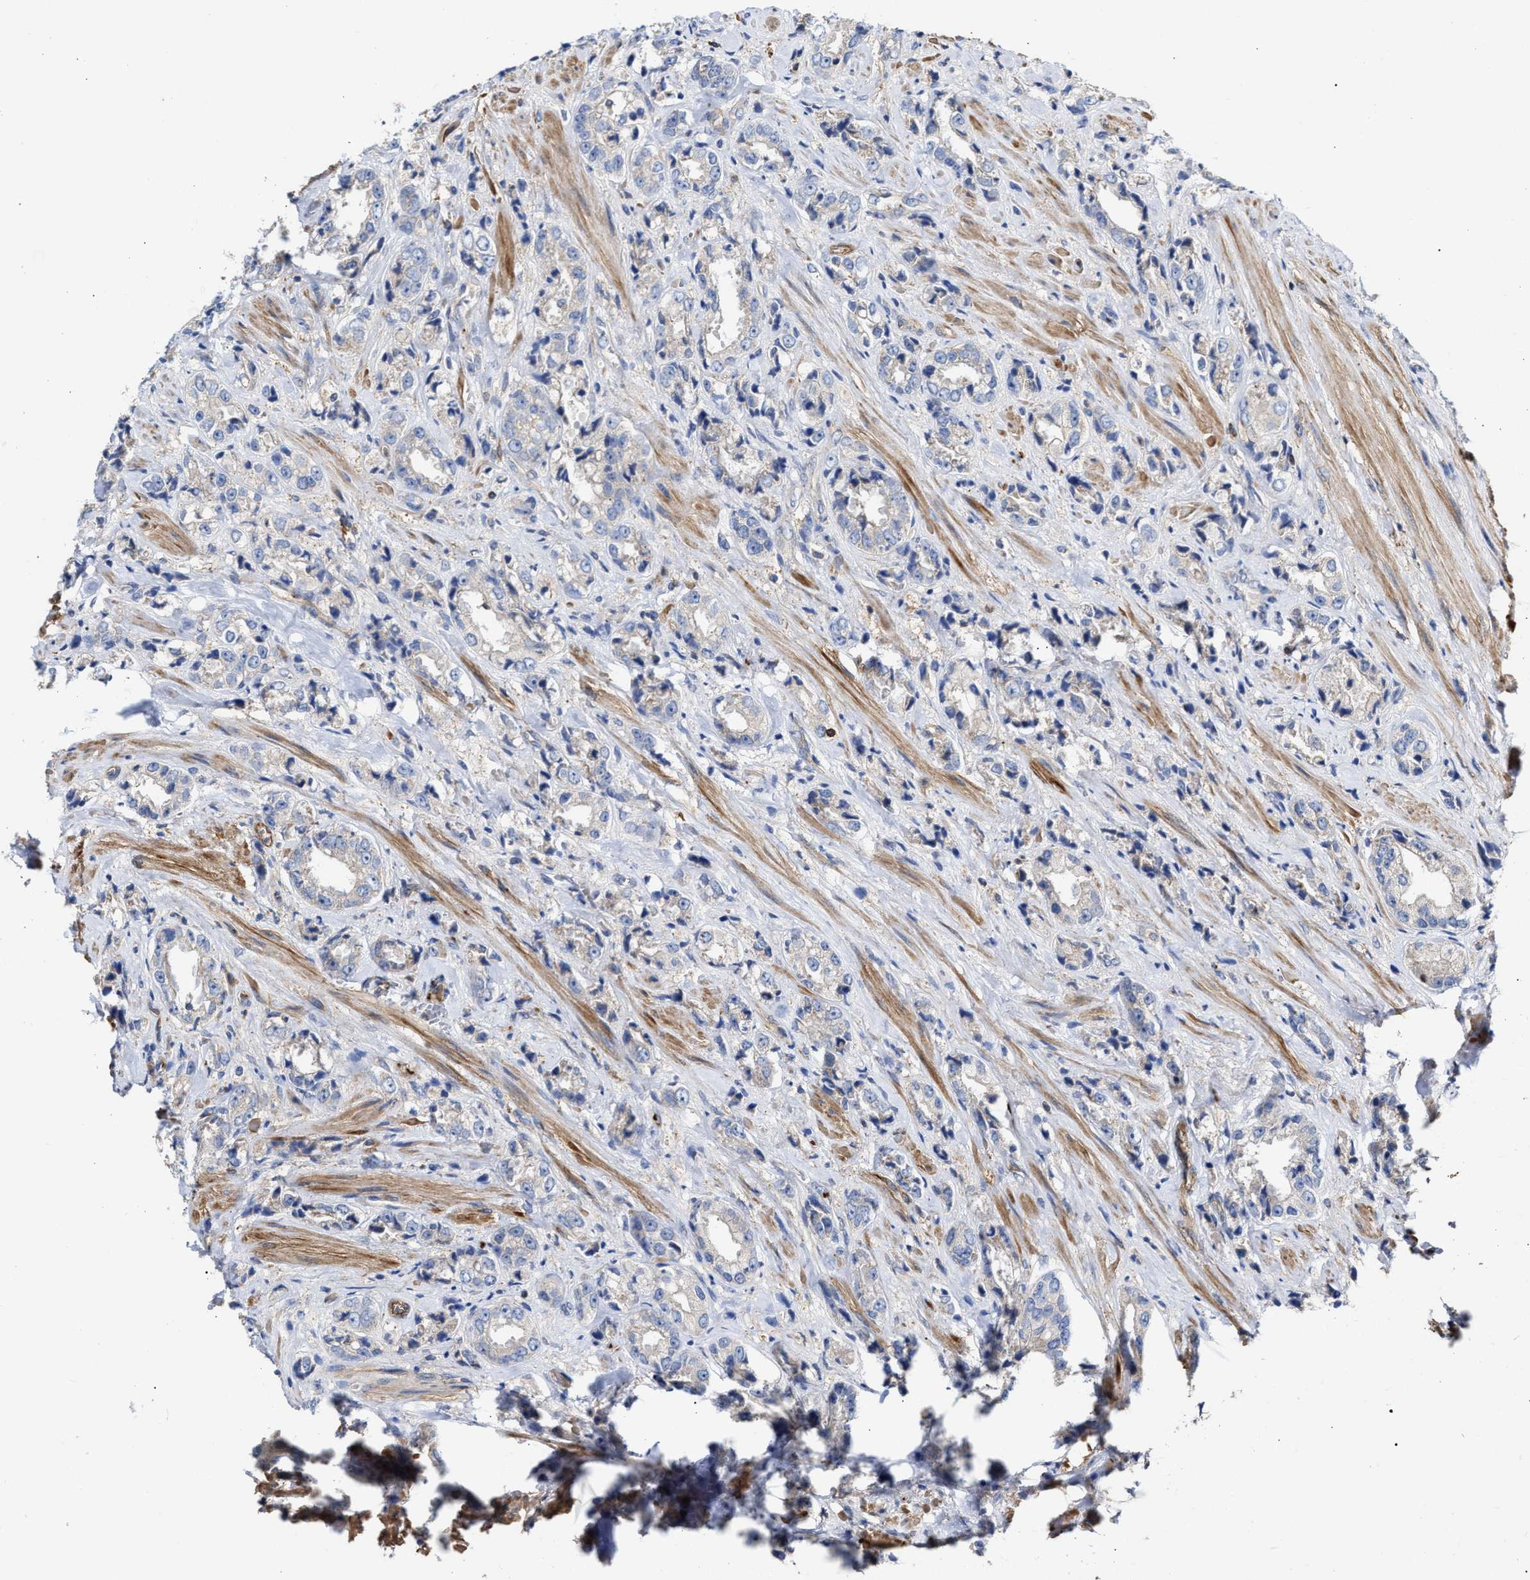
{"staining": {"intensity": "negative", "quantity": "none", "location": "none"}, "tissue": "prostate cancer", "cell_type": "Tumor cells", "image_type": "cancer", "snomed": [{"axis": "morphology", "description": "Adenocarcinoma, High grade"}, {"axis": "topography", "description": "Prostate"}], "caption": "This is an IHC image of human prostate high-grade adenocarcinoma. There is no expression in tumor cells.", "gene": "HS3ST5", "patient": {"sex": "male", "age": 61}}